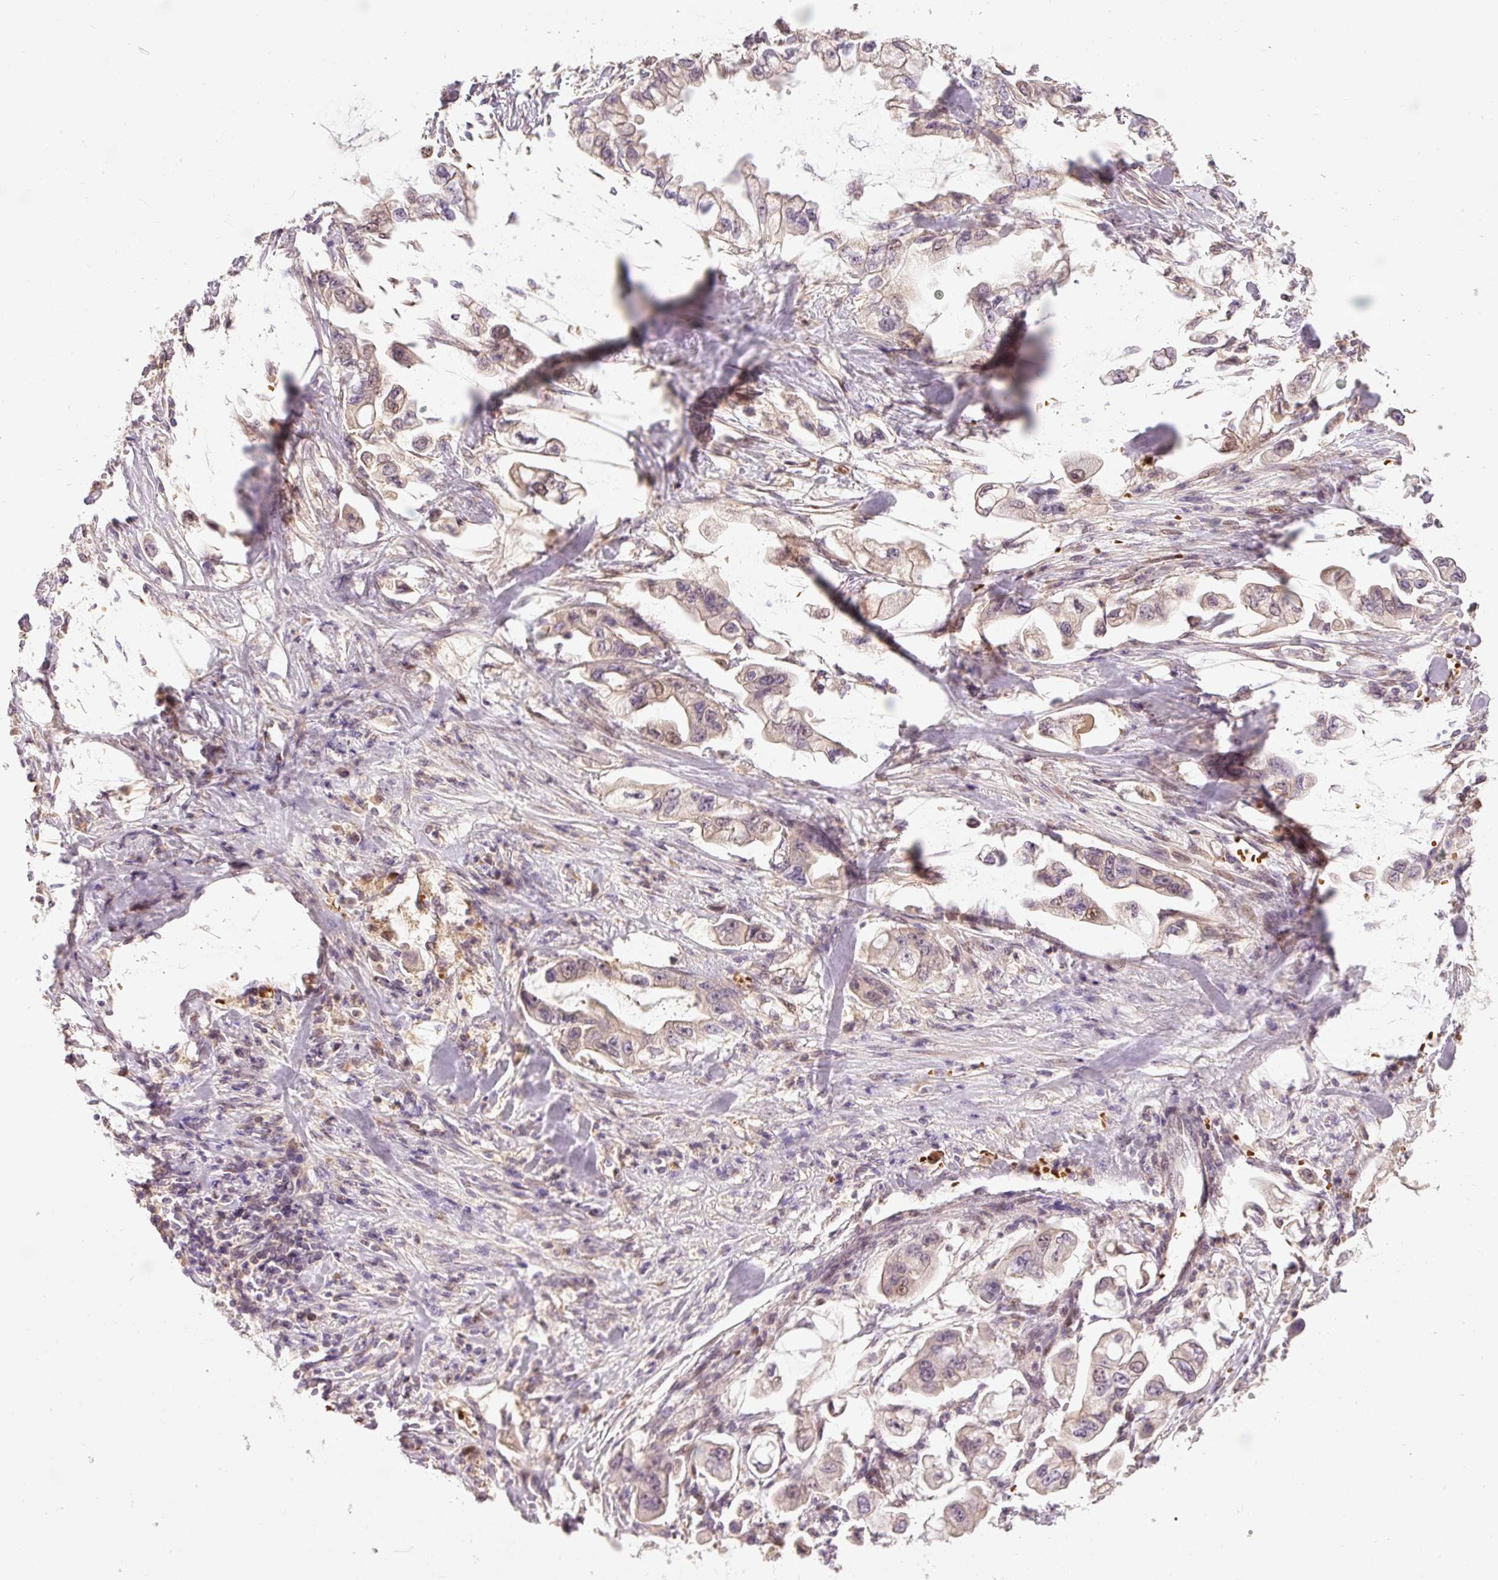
{"staining": {"intensity": "moderate", "quantity": "<25%", "location": "nuclear"}, "tissue": "stomach cancer", "cell_type": "Tumor cells", "image_type": "cancer", "snomed": [{"axis": "morphology", "description": "Adenocarcinoma, NOS"}, {"axis": "topography", "description": "Stomach"}], "caption": "Protein expression analysis of adenocarcinoma (stomach) reveals moderate nuclear staining in approximately <25% of tumor cells. The protein is stained brown, and the nuclei are stained in blue (DAB IHC with brightfield microscopy, high magnification).", "gene": "CMTM8", "patient": {"sex": "male", "age": 62}}